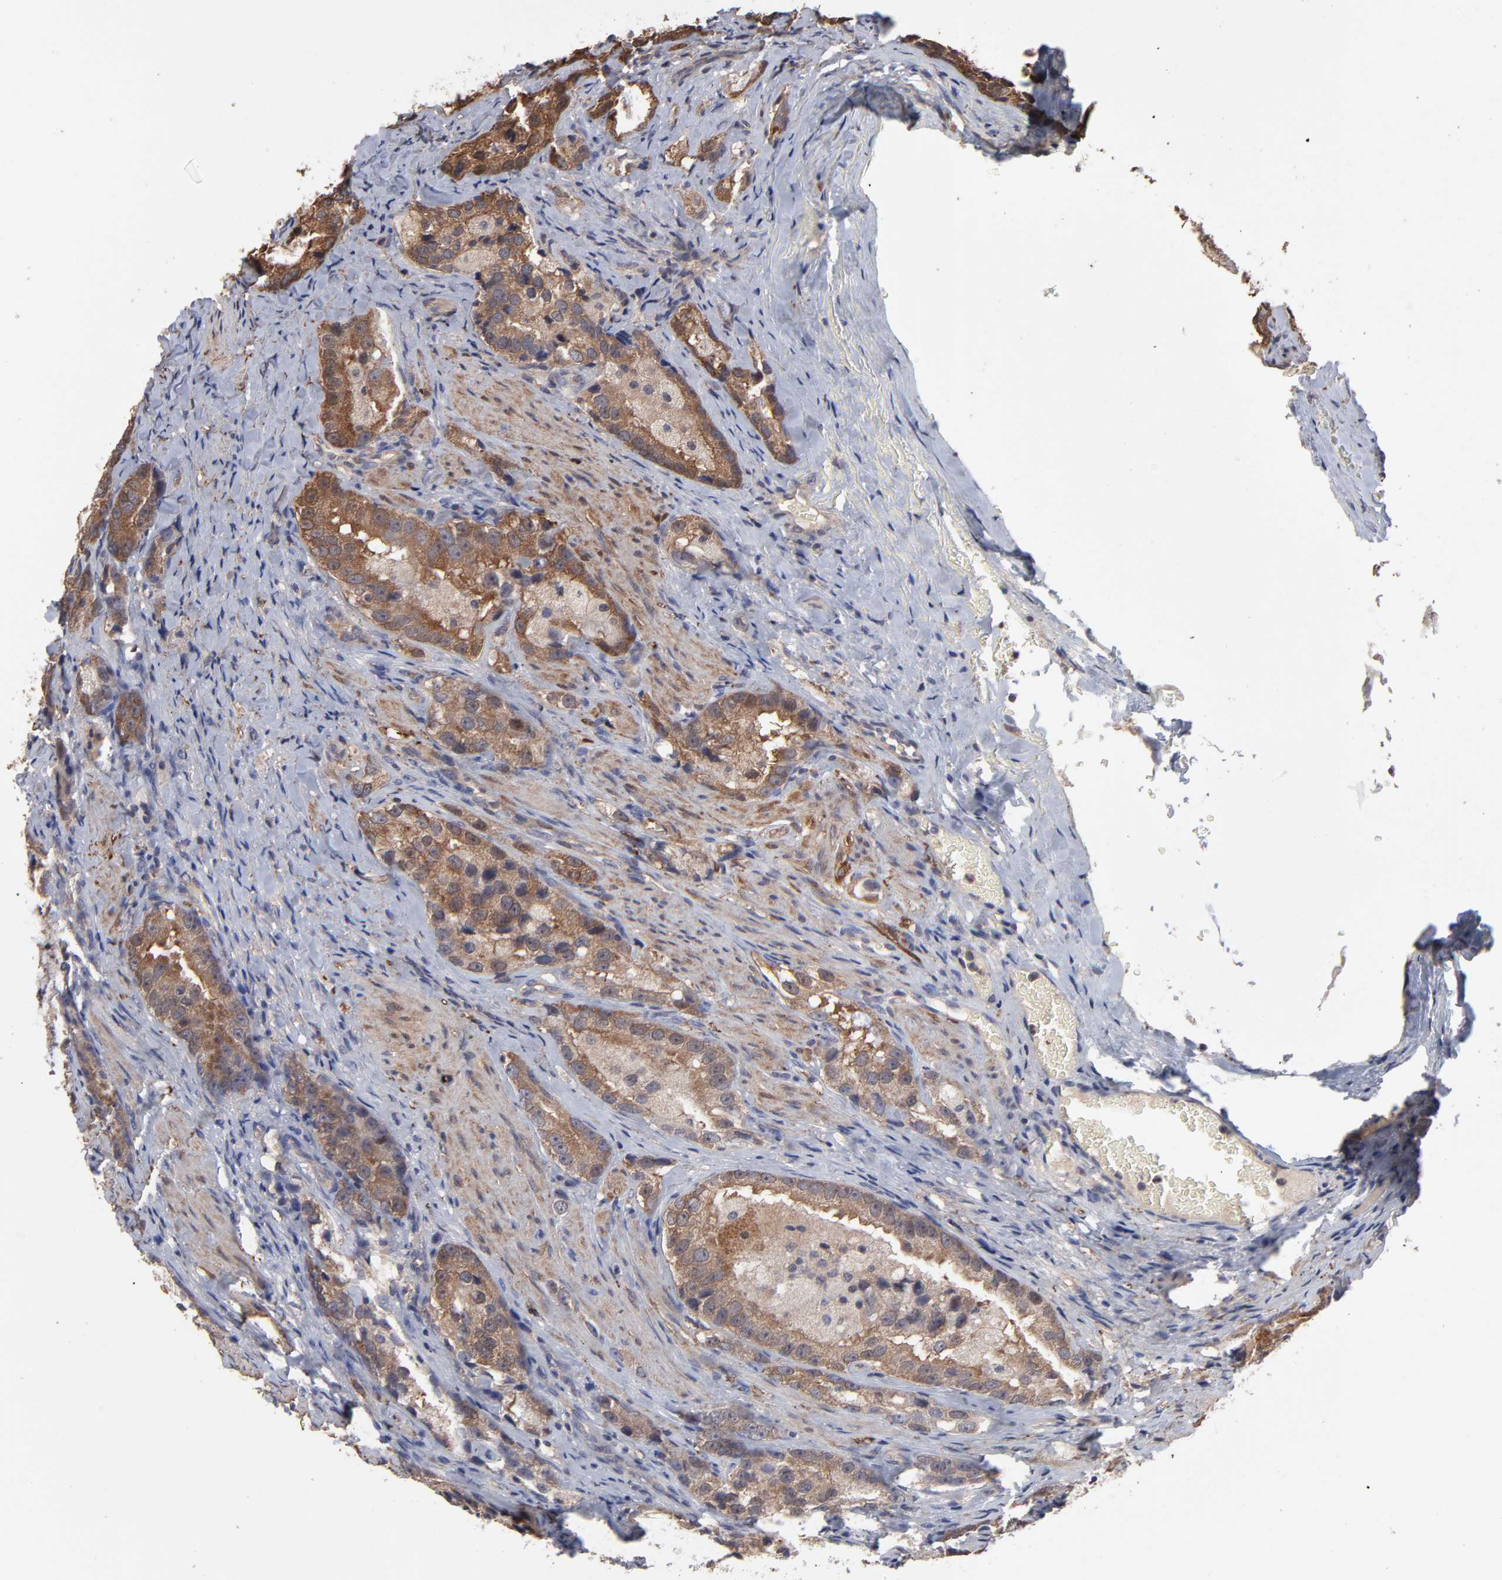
{"staining": {"intensity": "moderate", "quantity": ">75%", "location": "cytoplasmic/membranous"}, "tissue": "prostate cancer", "cell_type": "Tumor cells", "image_type": "cancer", "snomed": [{"axis": "morphology", "description": "Adenocarcinoma, High grade"}, {"axis": "topography", "description": "Prostate"}], "caption": "Immunohistochemical staining of human high-grade adenocarcinoma (prostate) displays medium levels of moderate cytoplasmic/membranous protein positivity in about >75% of tumor cells.", "gene": "TANGO2", "patient": {"sex": "male", "age": 63}}